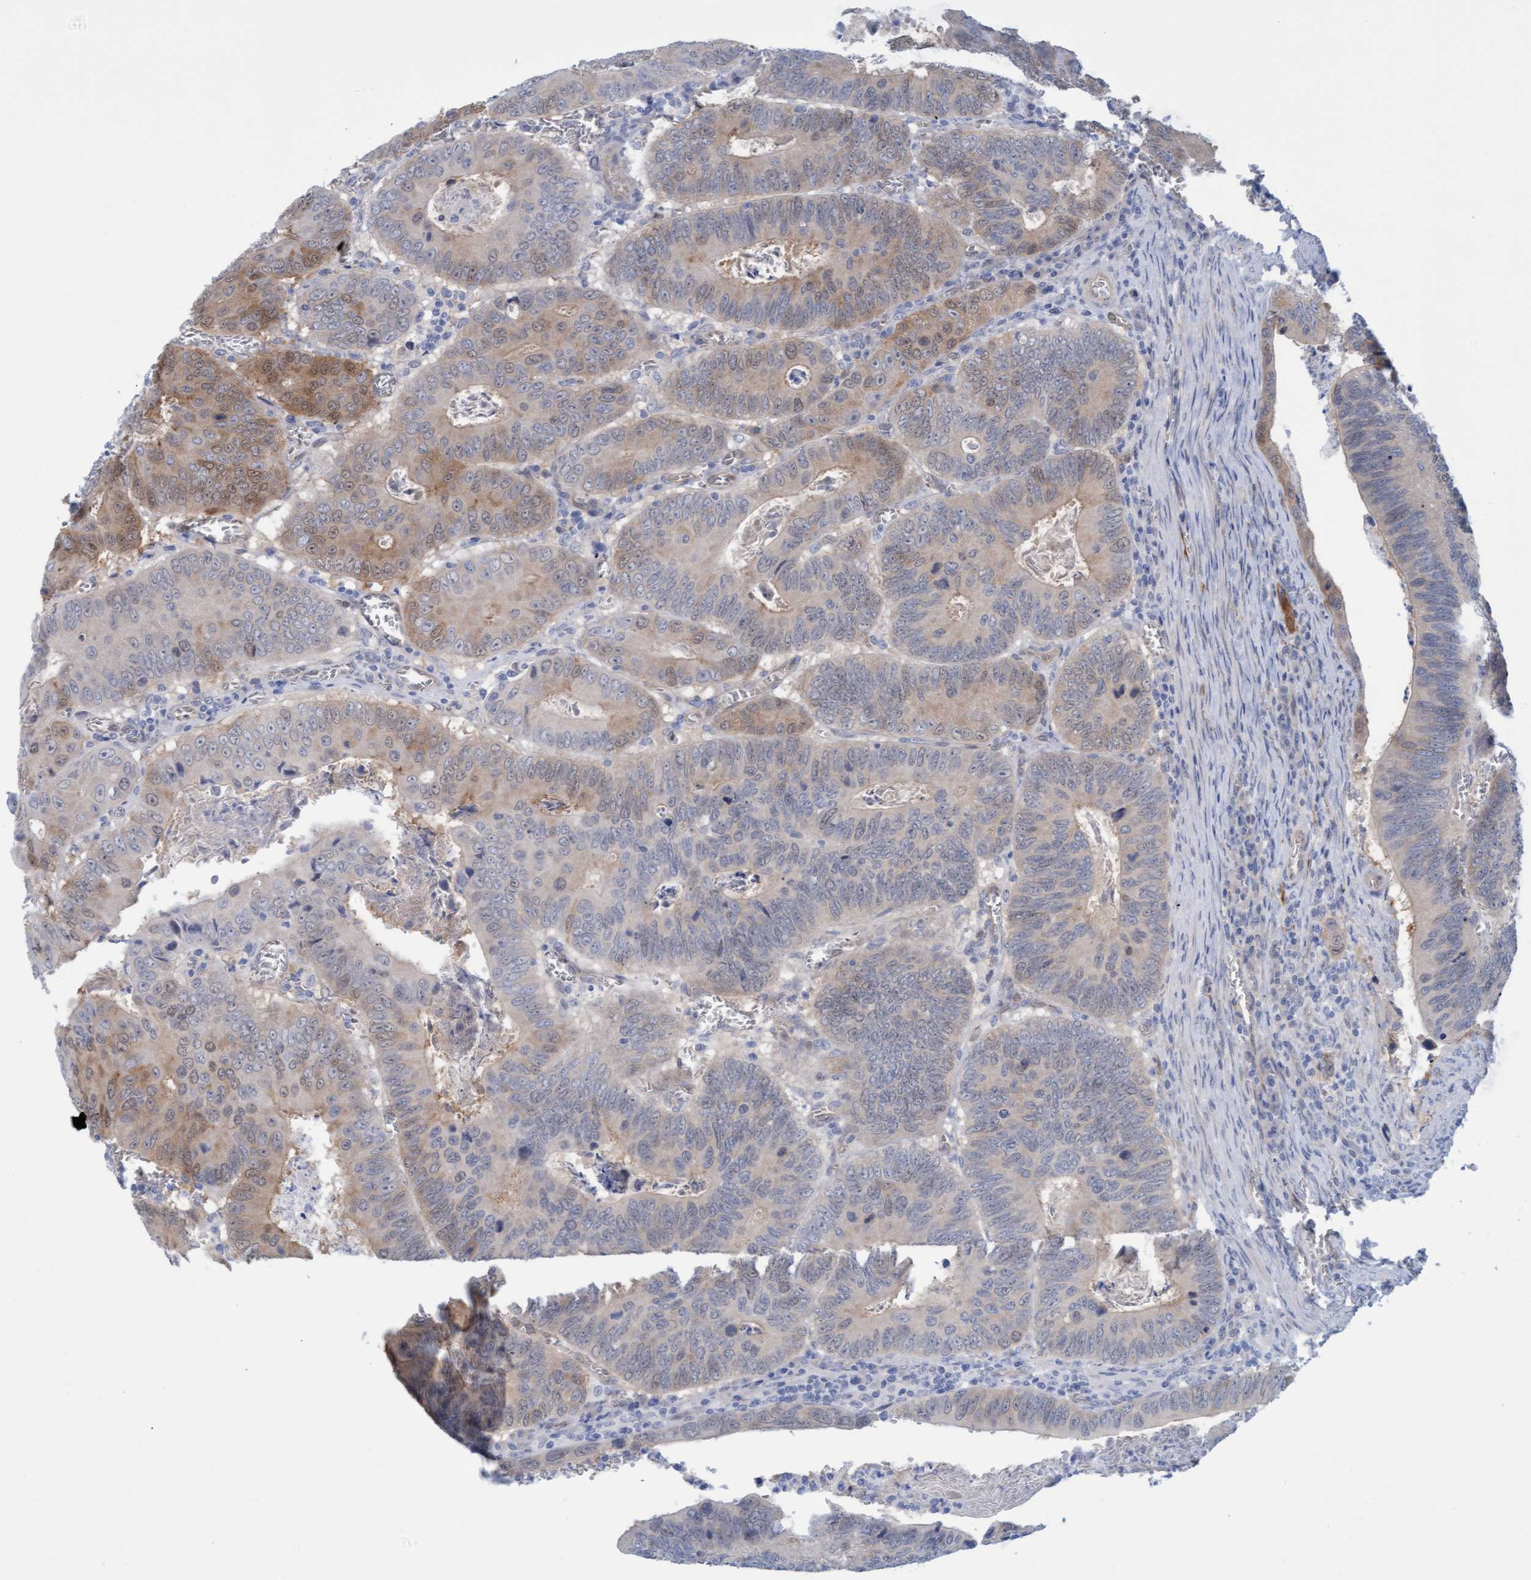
{"staining": {"intensity": "weak", "quantity": "<25%", "location": "cytoplasmic/membranous"}, "tissue": "colorectal cancer", "cell_type": "Tumor cells", "image_type": "cancer", "snomed": [{"axis": "morphology", "description": "Inflammation, NOS"}, {"axis": "morphology", "description": "Adenocarcinoma, NOS"}, {"axis": "topography", "description": "Colon"}], "caption": "Colorectal adenocarcinoma stained for a protein using IHC reveals no positivity tumor cells.", "gene": "STXBP1", "patient": {"sex": "male", "age": 72}}